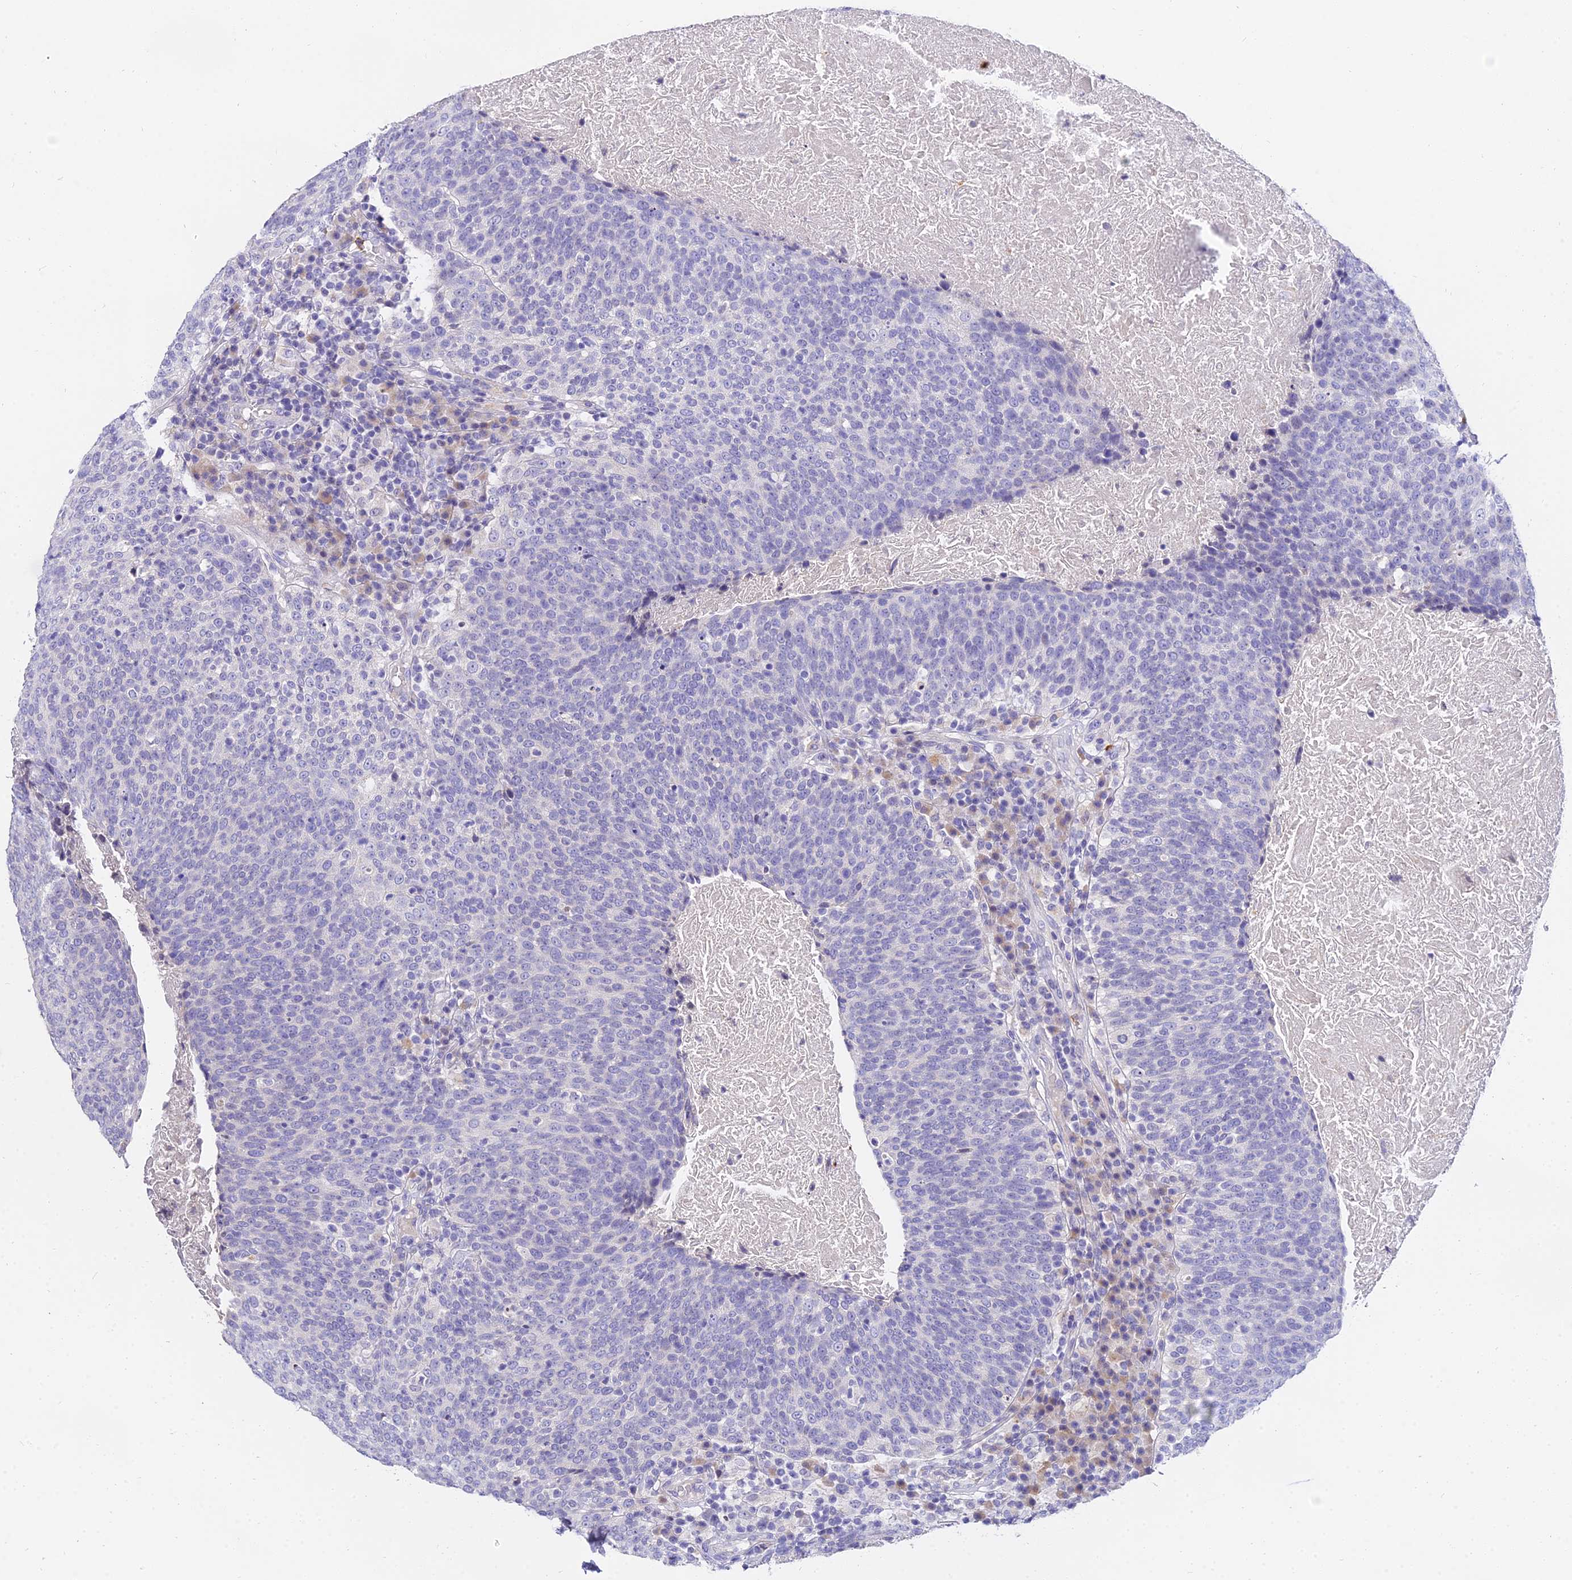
{"staining": {"intensity": "negative", "quantity": "none", "location": "none"}, "tissue": "head and neck cancer", "cell_type": "Tumor cells", "image_type": "cancer", "snomed": [{"axis": "morphology", "description": "Squamous cell carcinoma, NOS"}, {"axis": "morphology", "description": "Squamous cell carcinoma, metastatic, NOS"}, {"axis": "topography", "description": "Lymph node"}, {"axis": "topography", "description": "Head-Neck"}], "caption": "Head and neck squamous cell carcinoma stained for a protein using immunohistochemistry (IHC) reveals no positivity tumor cells.", "gene": "VWC2L", "patient": {"sex": "male", "age": 62}}